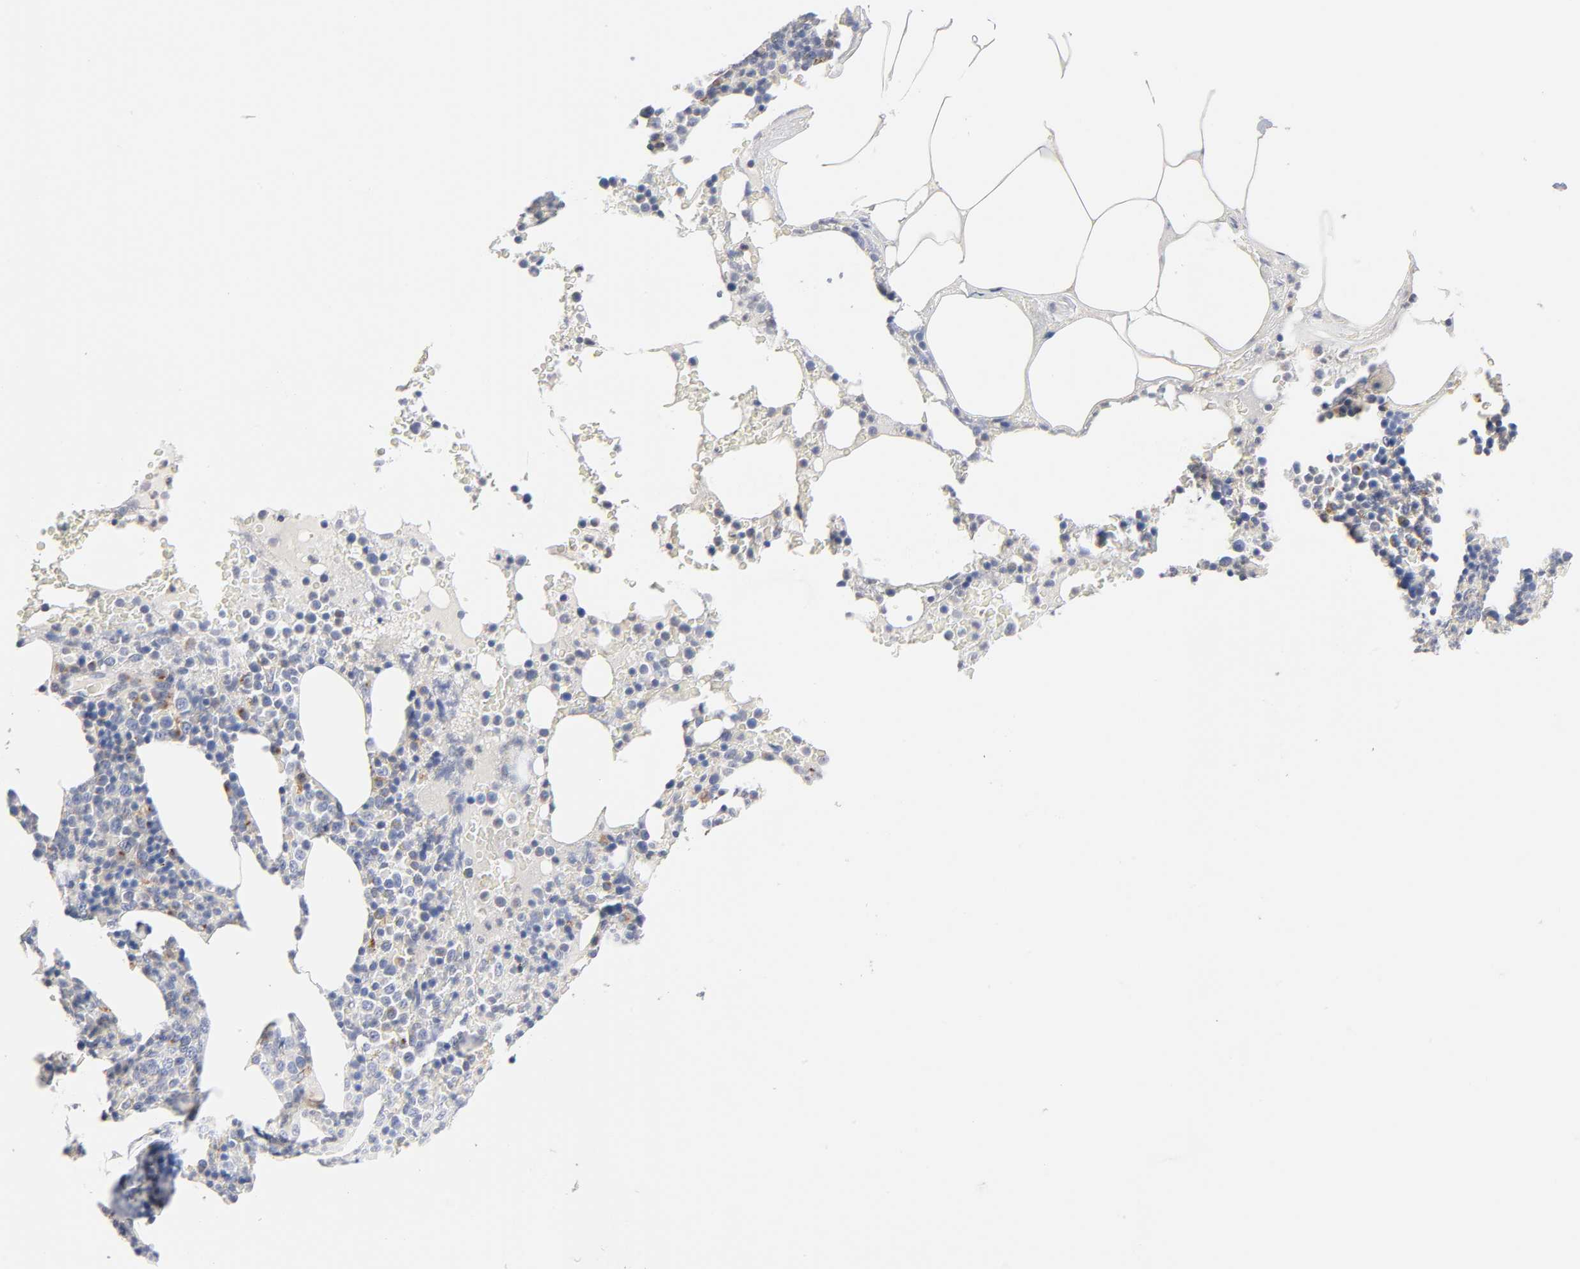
{"staining": {"intensity": "weak", "quantity": "<25%", "location": "cytoplasmic/membranous"}, "tissue": "bone marrow", "cell_type": "Hematopoietic cells", "image_type": "normal", "snomed": [{"axis": "morphology", "description": "Normal tissue, NOS"}, {"axis": "topography", "description": "Bone marrow"}], "caption": "DAB immunohistochemical staining of unremarkable human bone marrow displays no significant positivity in hematopoietic cells.", "gene": "C17orf75", "patient": {"sex": "female", "age": 66}}